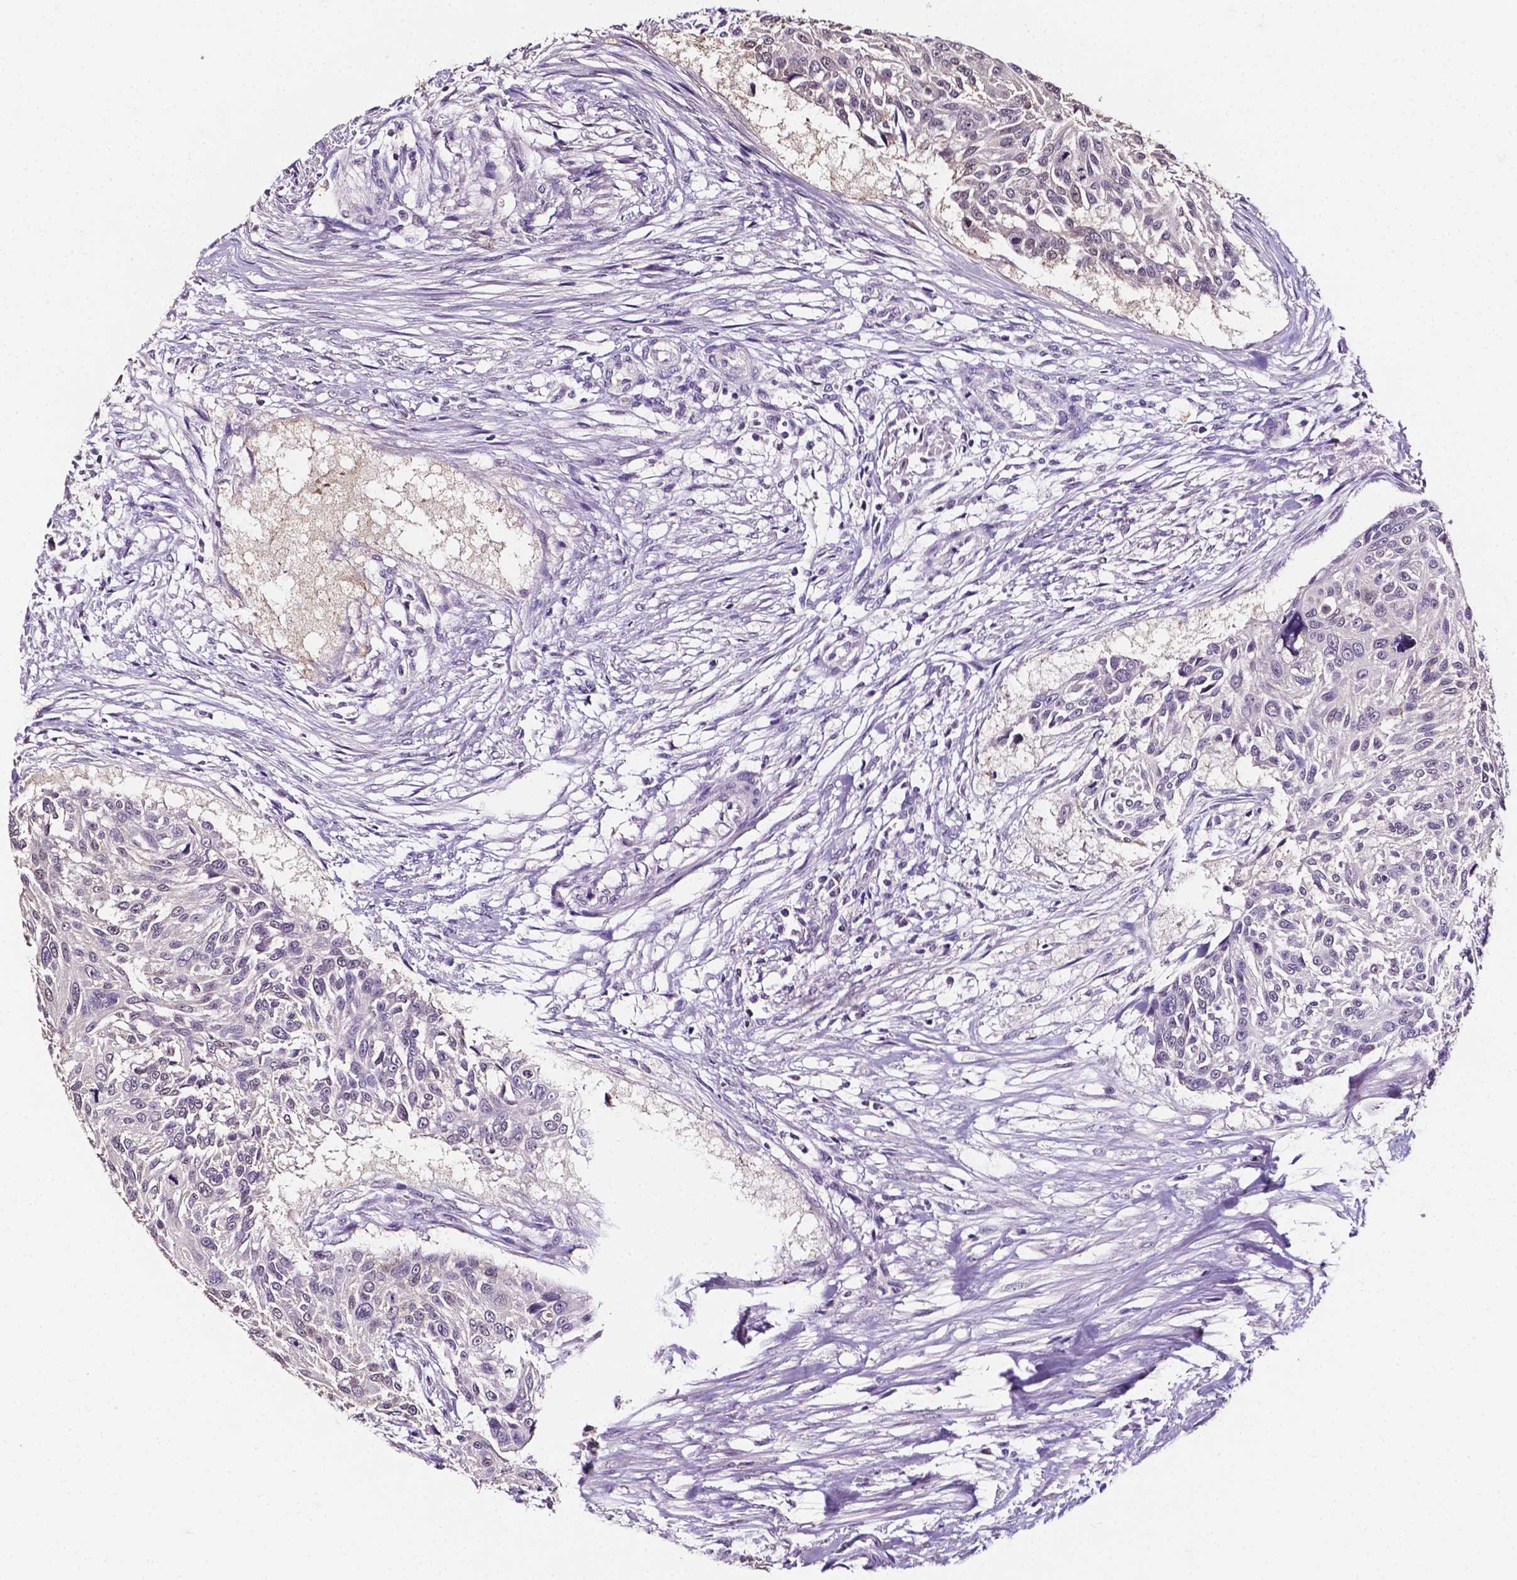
{"staining": {"intensity": "weak", "quantity": "25%-75%", "location": "cytoplasmic/membranous,nuclear"}, "tissue": "urothelial cancer", "cell_type": "Tumor cells", "image_type": "cancer", "snomed": [{"axis": "morphology", "description": "Urothelial carcinoma, NOS"}, {"axis": "topography", "description": "Urinary bladder"}], "caption": "Approximately 25%-75% of tumor cells in urothelial cancer demonstrate weak cytoplasmic/membranous and nuclear protein staining as visualized by brown immunohistochemical staining.", "gene": "PSAT1", "patient": {"sex": "male", "age": 55}}